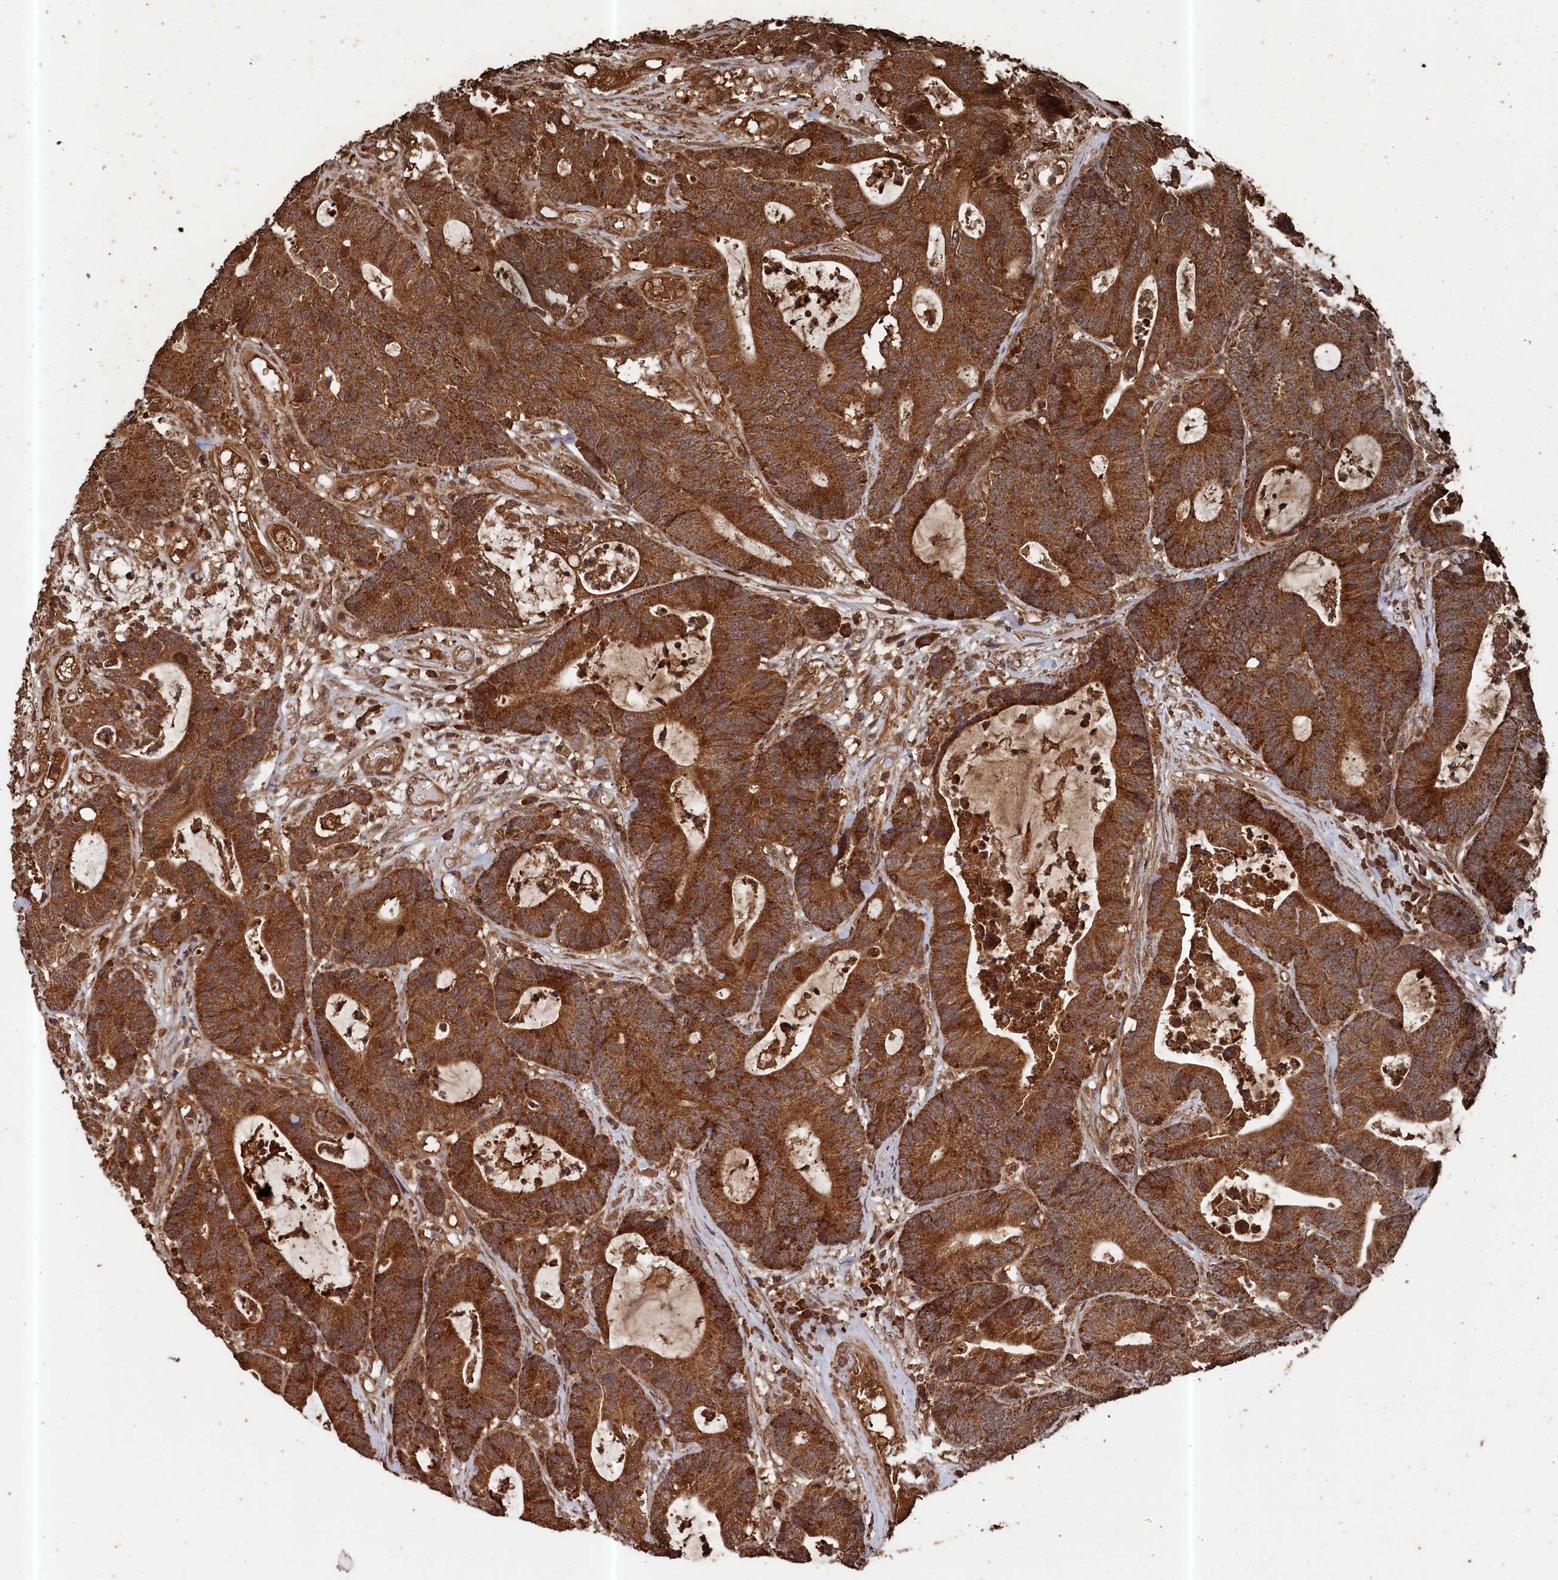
{"staining": {"intensity": "moderate", "quantity": ">75%", "location": "cytoplasmic/membranous"}, "tissue": "colorectal cancer", "cell_type": "Tumor cells", "image_type": "cancer", "snomed": [{"axis": "morphology", "description": "Adenocarcinoma, NOS"}, {"axis": "topography", "description": "Colon"}], "caption": "Colorectal adenocarcinoma tissue displays moderate cytoplasmic/membranous expression in about >75% of tumor cells (brown staining indicates protein expression, while blue staining denotes nuclei).", "gene": "SNX33", "patient": {"sex": "female", "age": 84}}